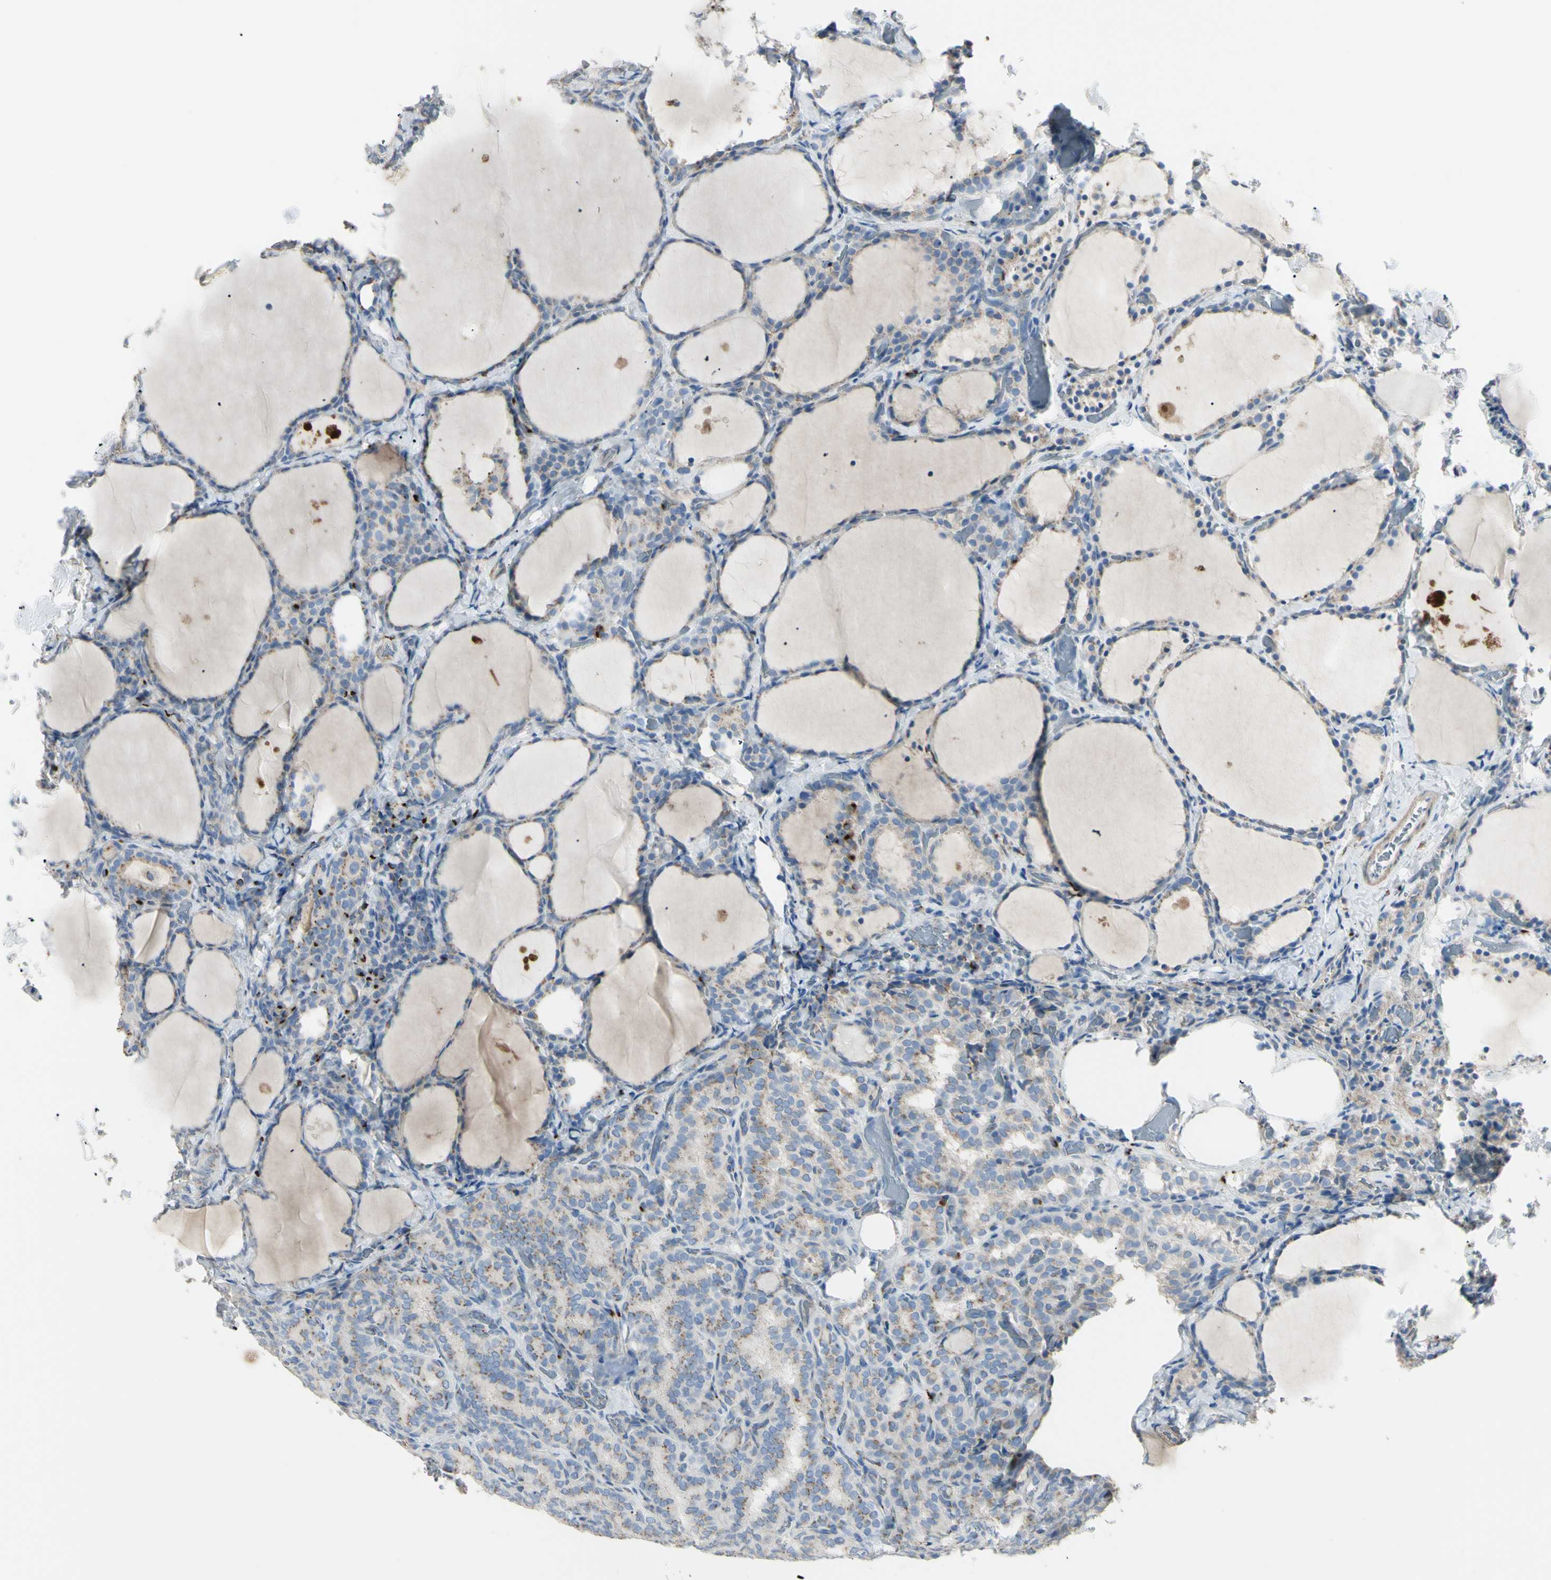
{"staining": {"intensity": "moderate", "quantity": "25%-75%", "location": "cytoplasmic/membranous"}, "tissue": "thyroid cancer", "cell_type": "Tumor cells", "image_type": "cancer", "snomed": [{"axis": "morphology", "description": "Normal tissue, NOS"}, {"axis": "morphology", "description": "Papillary adenocarcinoma, NOS"}, {"axis": "topography", "description": "Thyroid gland"}], "caption": "The immunohistochemical stain shows moderate cytoplasmic/membranous staining in tumor cells of thyroid papillary adenocarcinoma tissue.", "gene": "B4GALT3", "patient": {"sex": "female", "age": 30}}